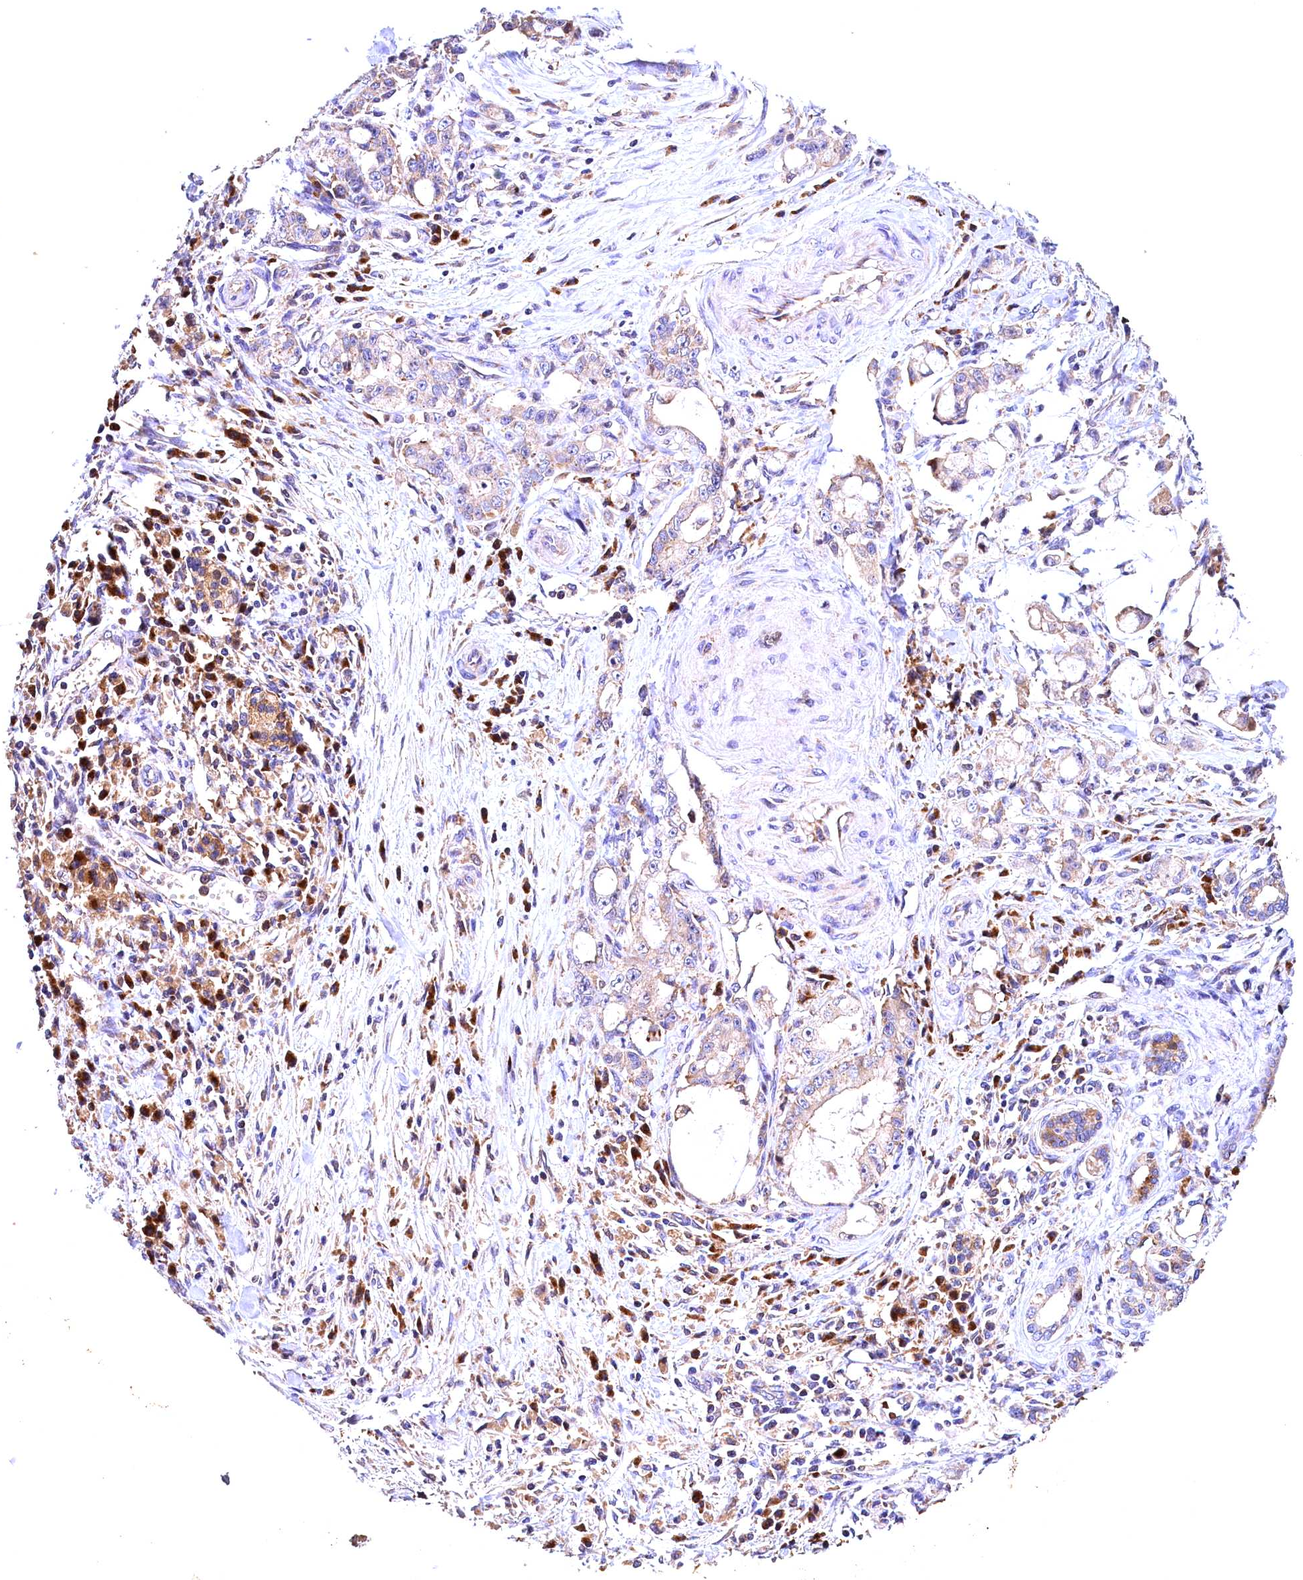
{"staining": {"intensity": "moderate", "quantity": "25%-75%", "location": "cytoplasmic/membranous"}, "tissue": "pancreatic cancer", "cell_type": "Tumor cells", "image_type": "cancer", "snomed": [{"axis": "morphology", "description": "Adenocarcinoma, NOS"}, {"axis": "topography", "description": "Pancreas"}], "caption": "Immunohistochemistry (IHC) (DAB (3,3'-diaminobenzidine)) staining of adenocarcinoma (pancreatic) shows moderate cytoplasmic/membranous protein expression in about 25%-75% of tumor cells. The staining is performed using DAB (3,3'-diaminobenzidine) brown chromogen to label protein expression. The nuclei are counter-stained blue using hematoxylin.", "gene": "NAIP", "patient": {"sex": "female", "age": 73}}